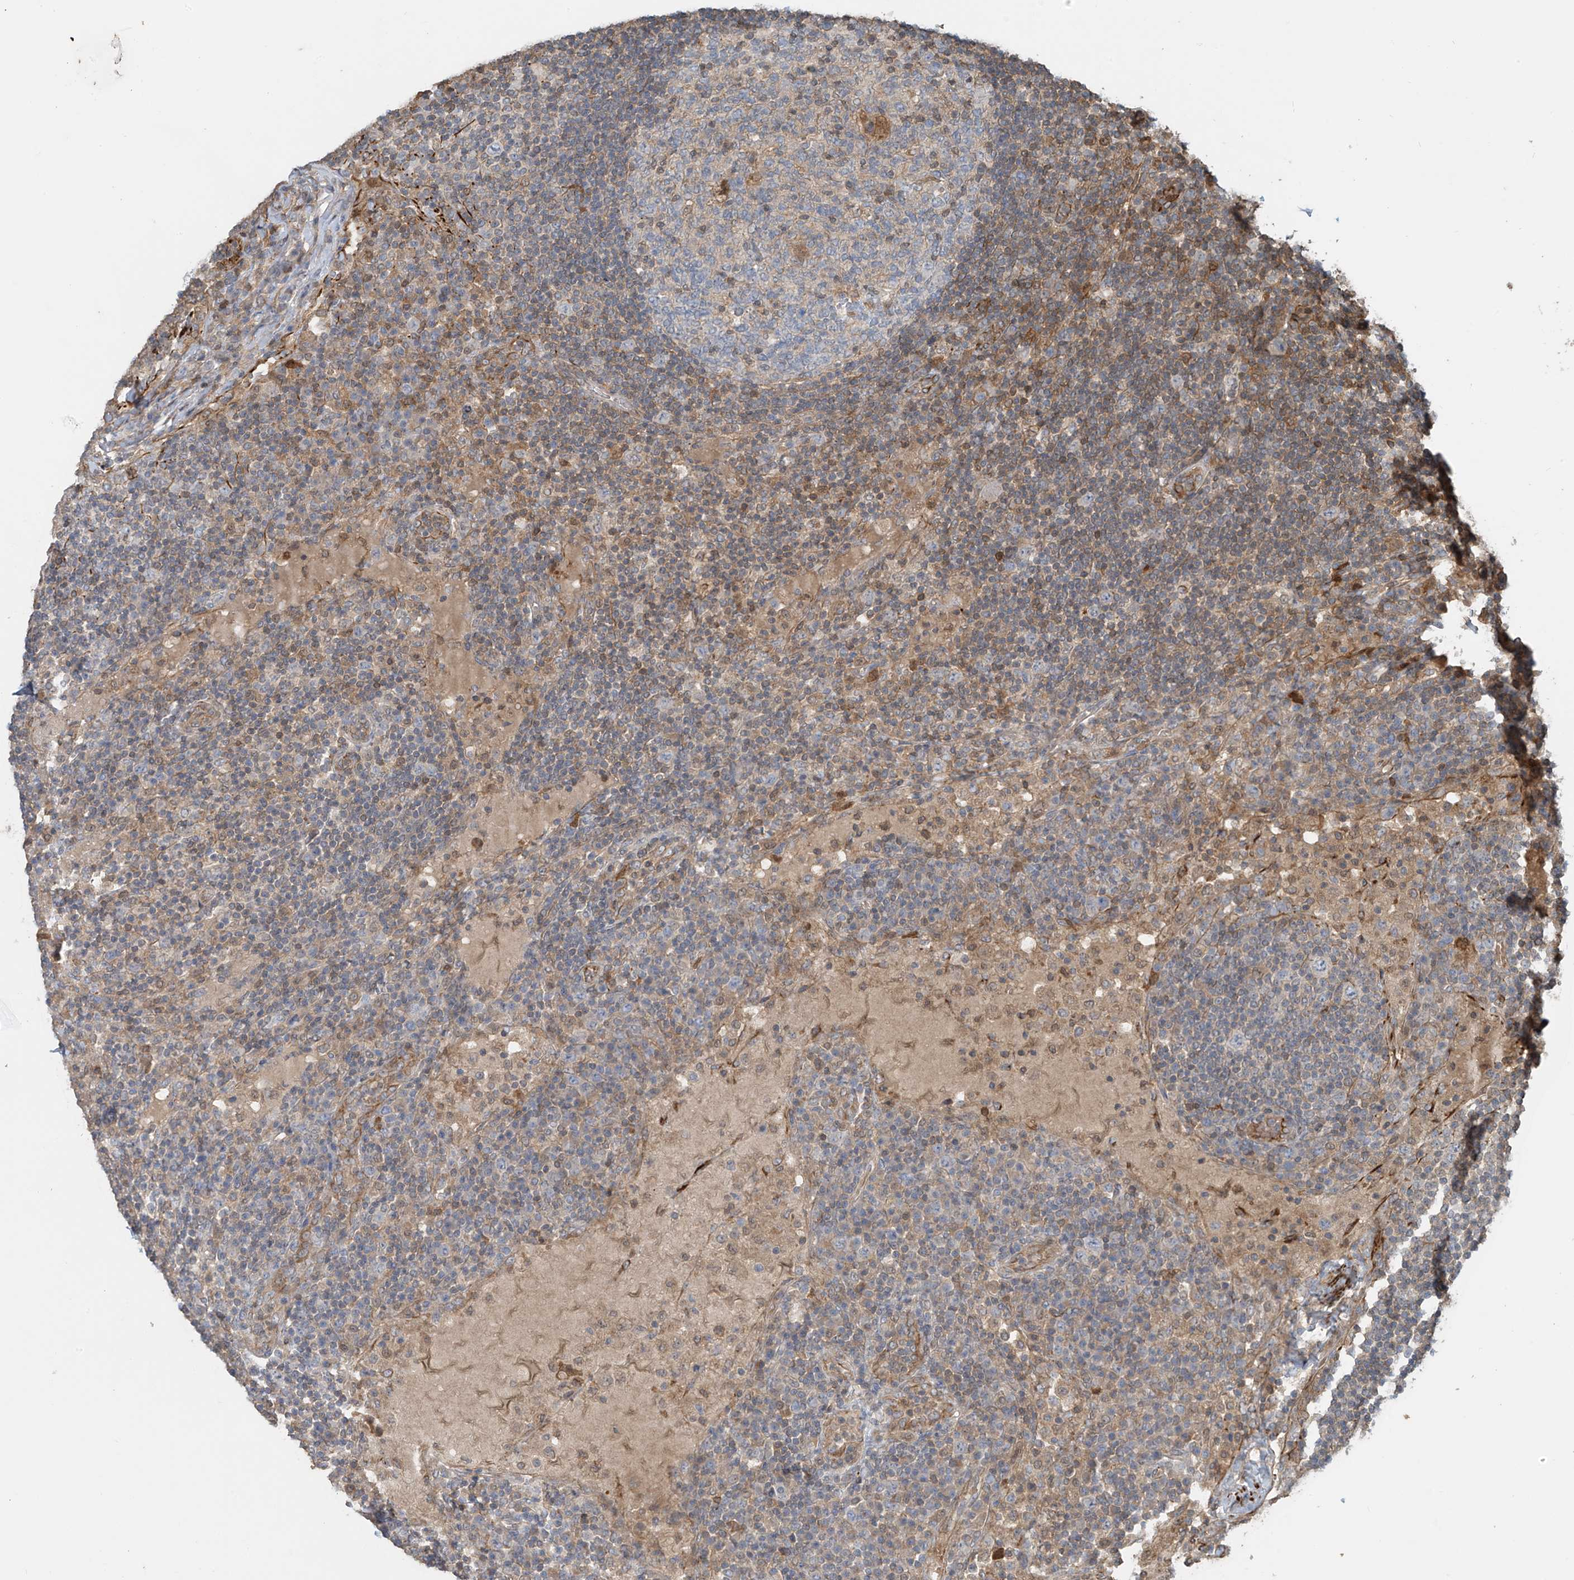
{"staining": {"intensity": "moderate", "quantity": "<25%", "location": "cytoplasmic/membranous"}, "tissue": "lymph node", "cell_type": "Germinal center cells", "image_type": "normal", "snomed": [{"axis": "morphology", "description": "Normal tissue, NOS"}, {"axis": "topography", "description": "Lymph node"}], "caption": "This is a micrograph of immunohistochemistry (IHC) staining of normal lymph node, which shows moderate positivity in the cytoplasmic/membranous of germinal center cells.", "gene": "SH3BGRL3", "patient": {"sex": "female", "age": 53}}